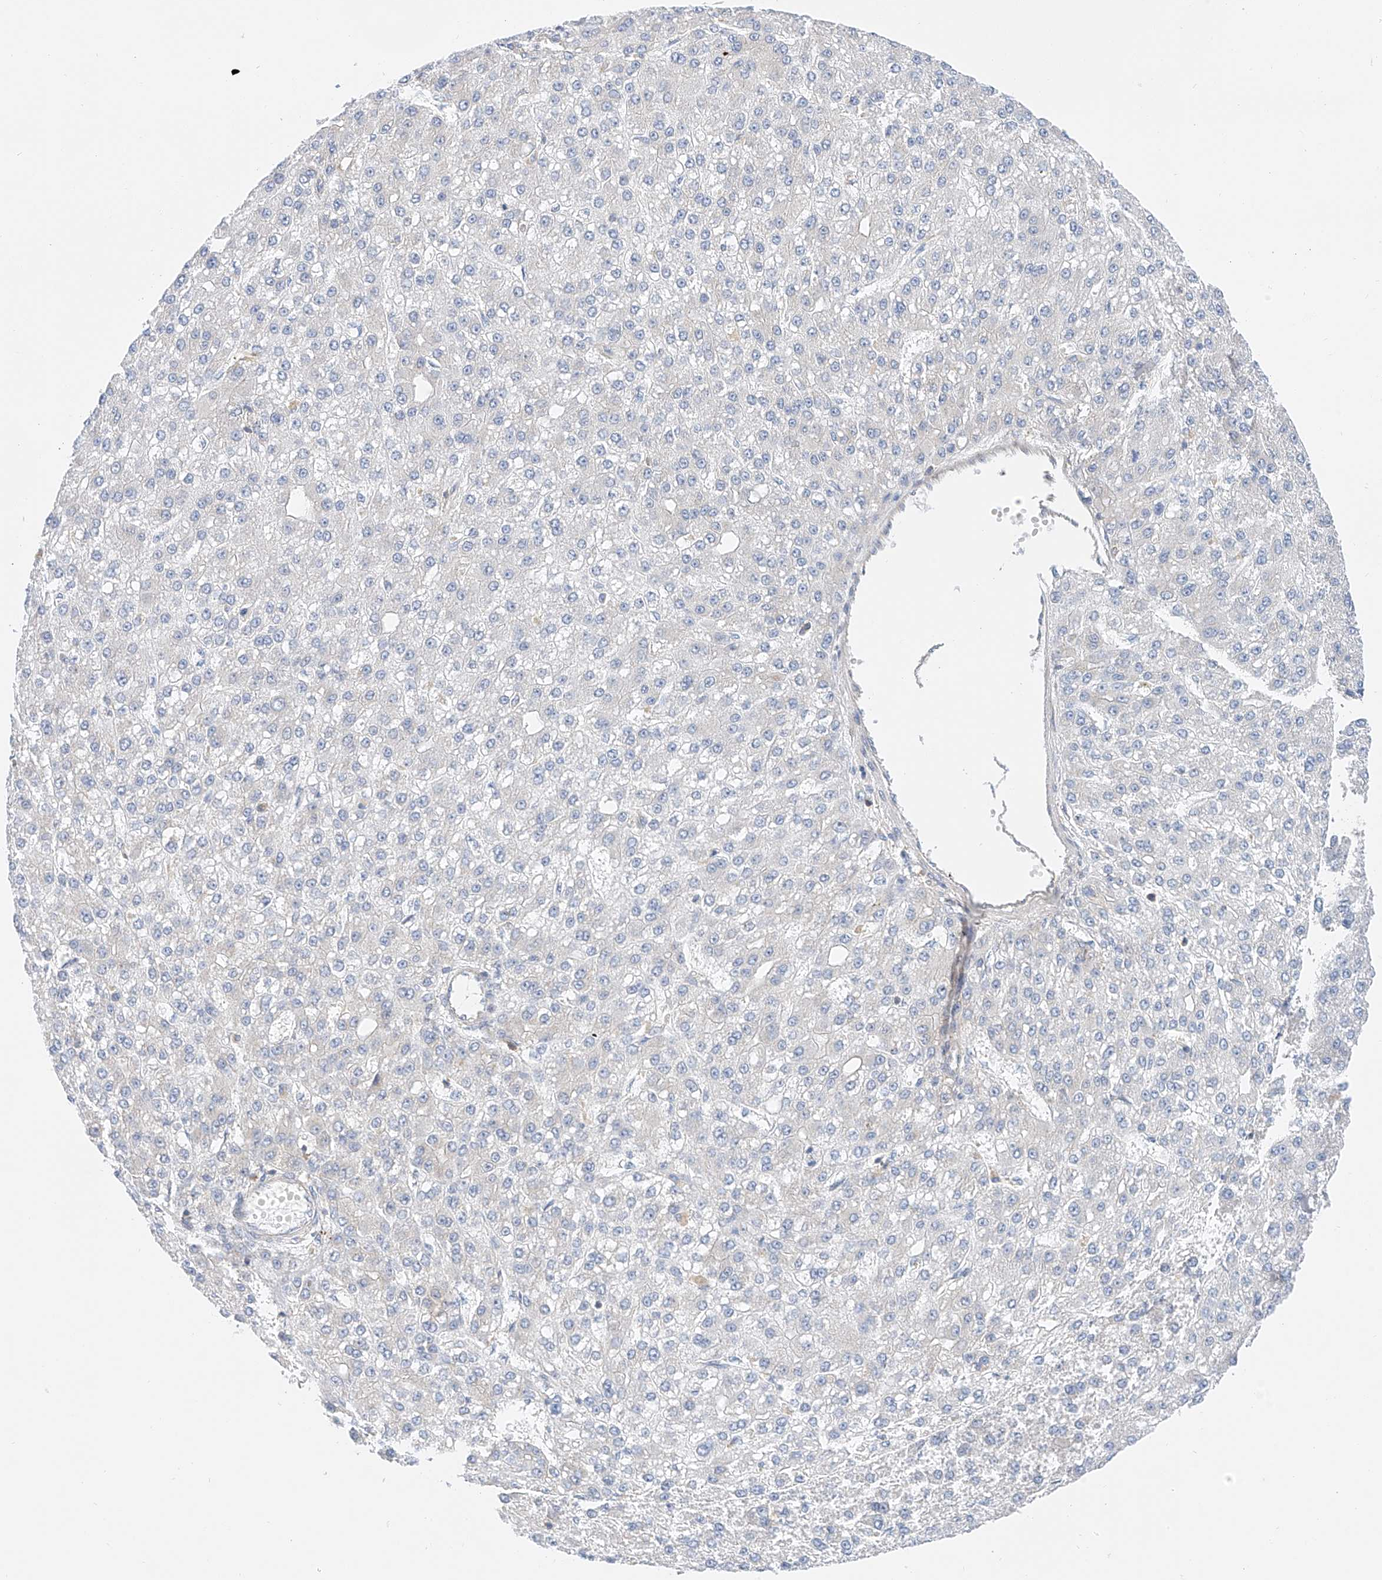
{"staining": {"intensity": "negative", "quantity": "none", "location": "none"}, "tissue": "liver cancer", "cell_type": "Tumor cells", "image_type": "cancer", "snomed": [{"axis": "morphology", "description": "Carcinoma, Hepatocellular, NOS"}, {"axis": "topography", "description": "Liver"}], "caption": "IHC image of liver cancer (hepatocellular carcinoma) stained for a protein (brown), which reveals no staining in tumor cells.", "gene": "MFN2", "patient": {"sex": "male", "age": 67}}